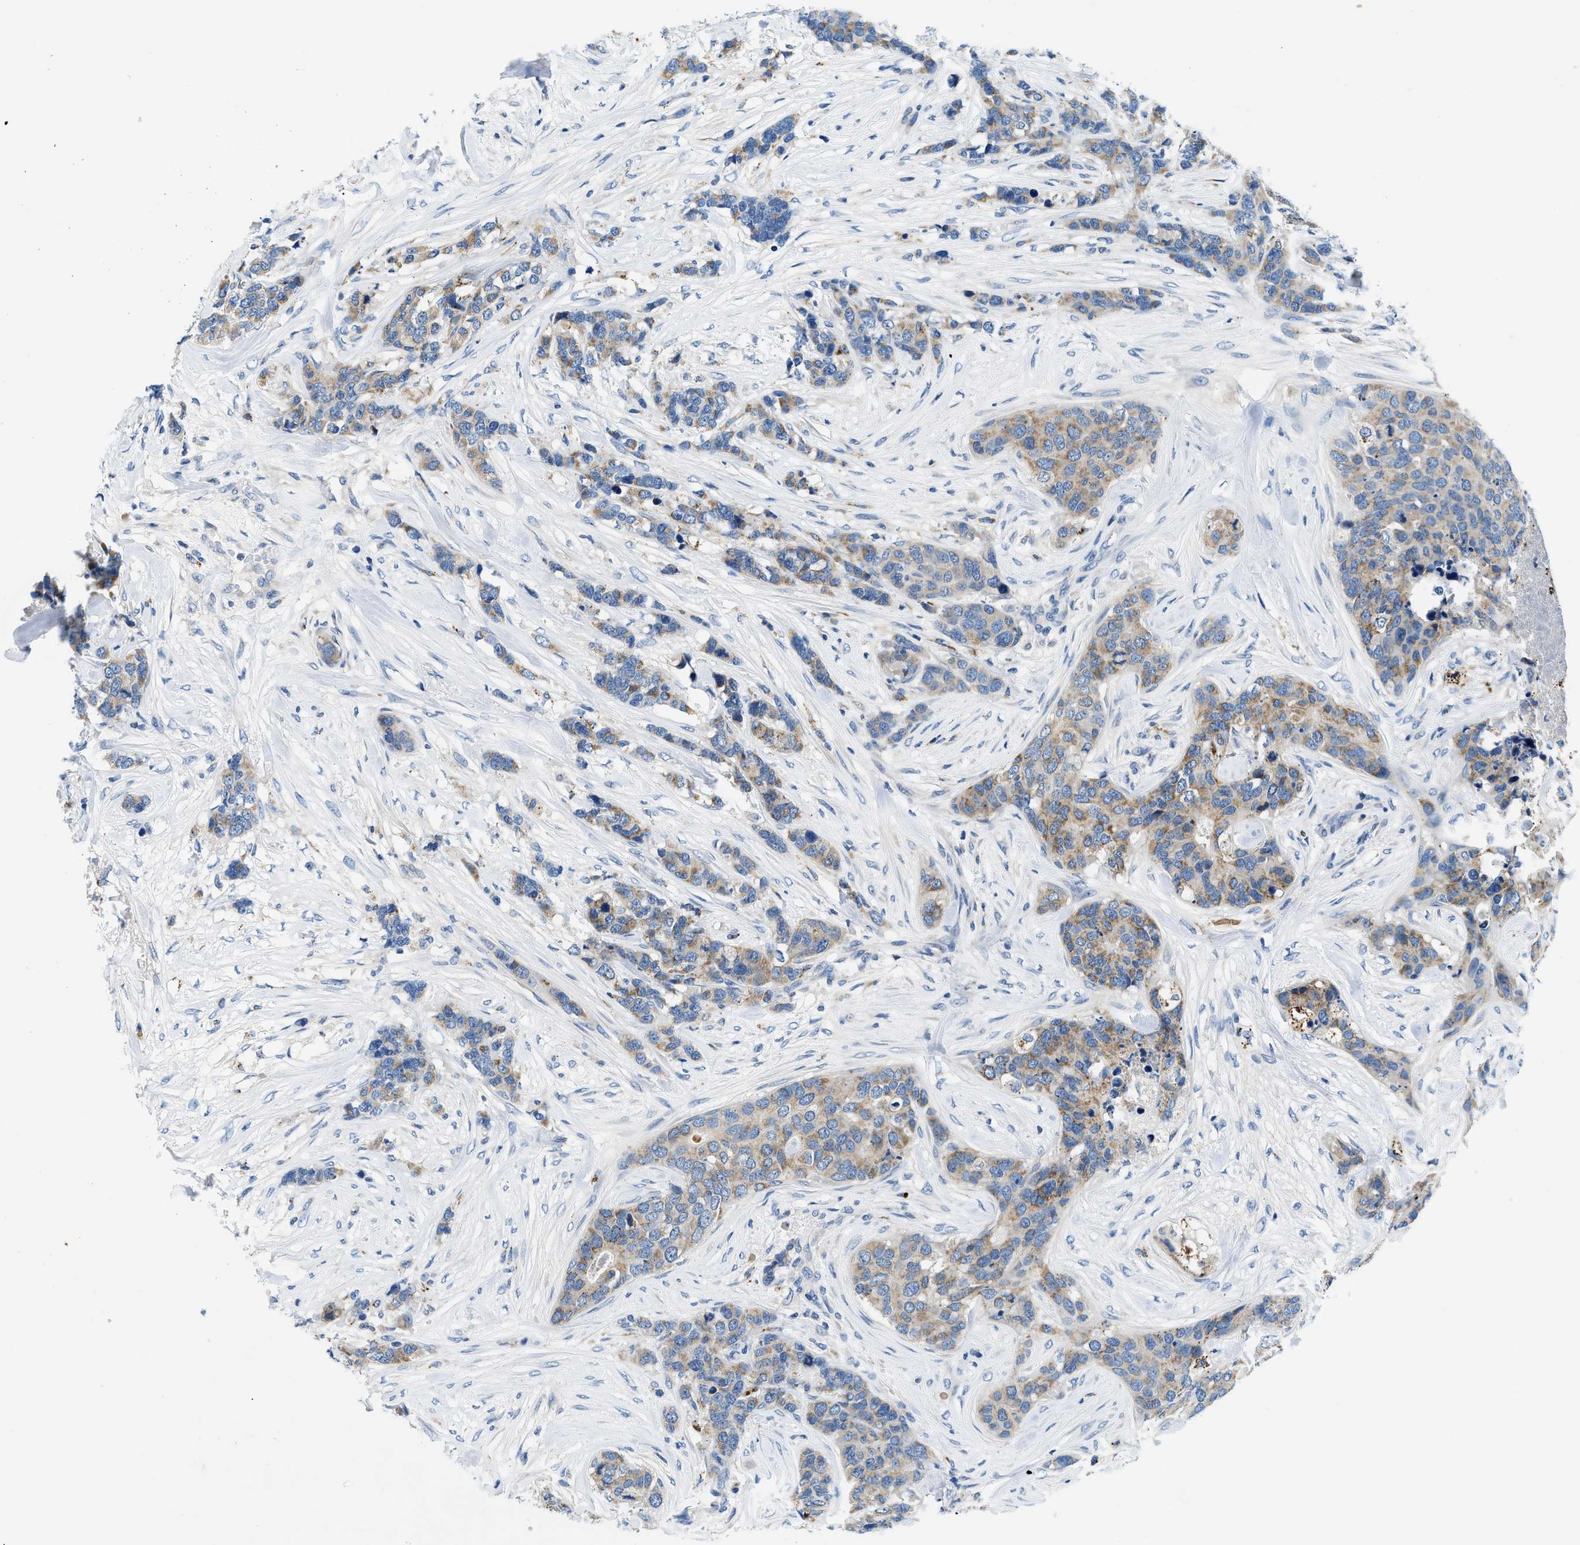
{"staining": {"intensity": "weak", "quantity": ">75%", "location": "cytoplasmic/membranous"}, "tissue": "breast cancer", "cell_type": "Tumor cells", "image_type": "cancer", "snomed": [{"axis": "morphology", "description": "Lobular carcinoma"}, {"axis": "topography", "description": "Breast"}], "caption": "A histopathology image of human breast lobular carcinoma stained for a protein reveals weak cytoplasmic/membranous brown staining in tumor cells. The staining is performed using DAB brown chromogen to label protein expression. The nuclei are counter-stained blue using hematoxylin.", "gene": "ADGRE3", "patient": {"sex": "female", "age": 59}}